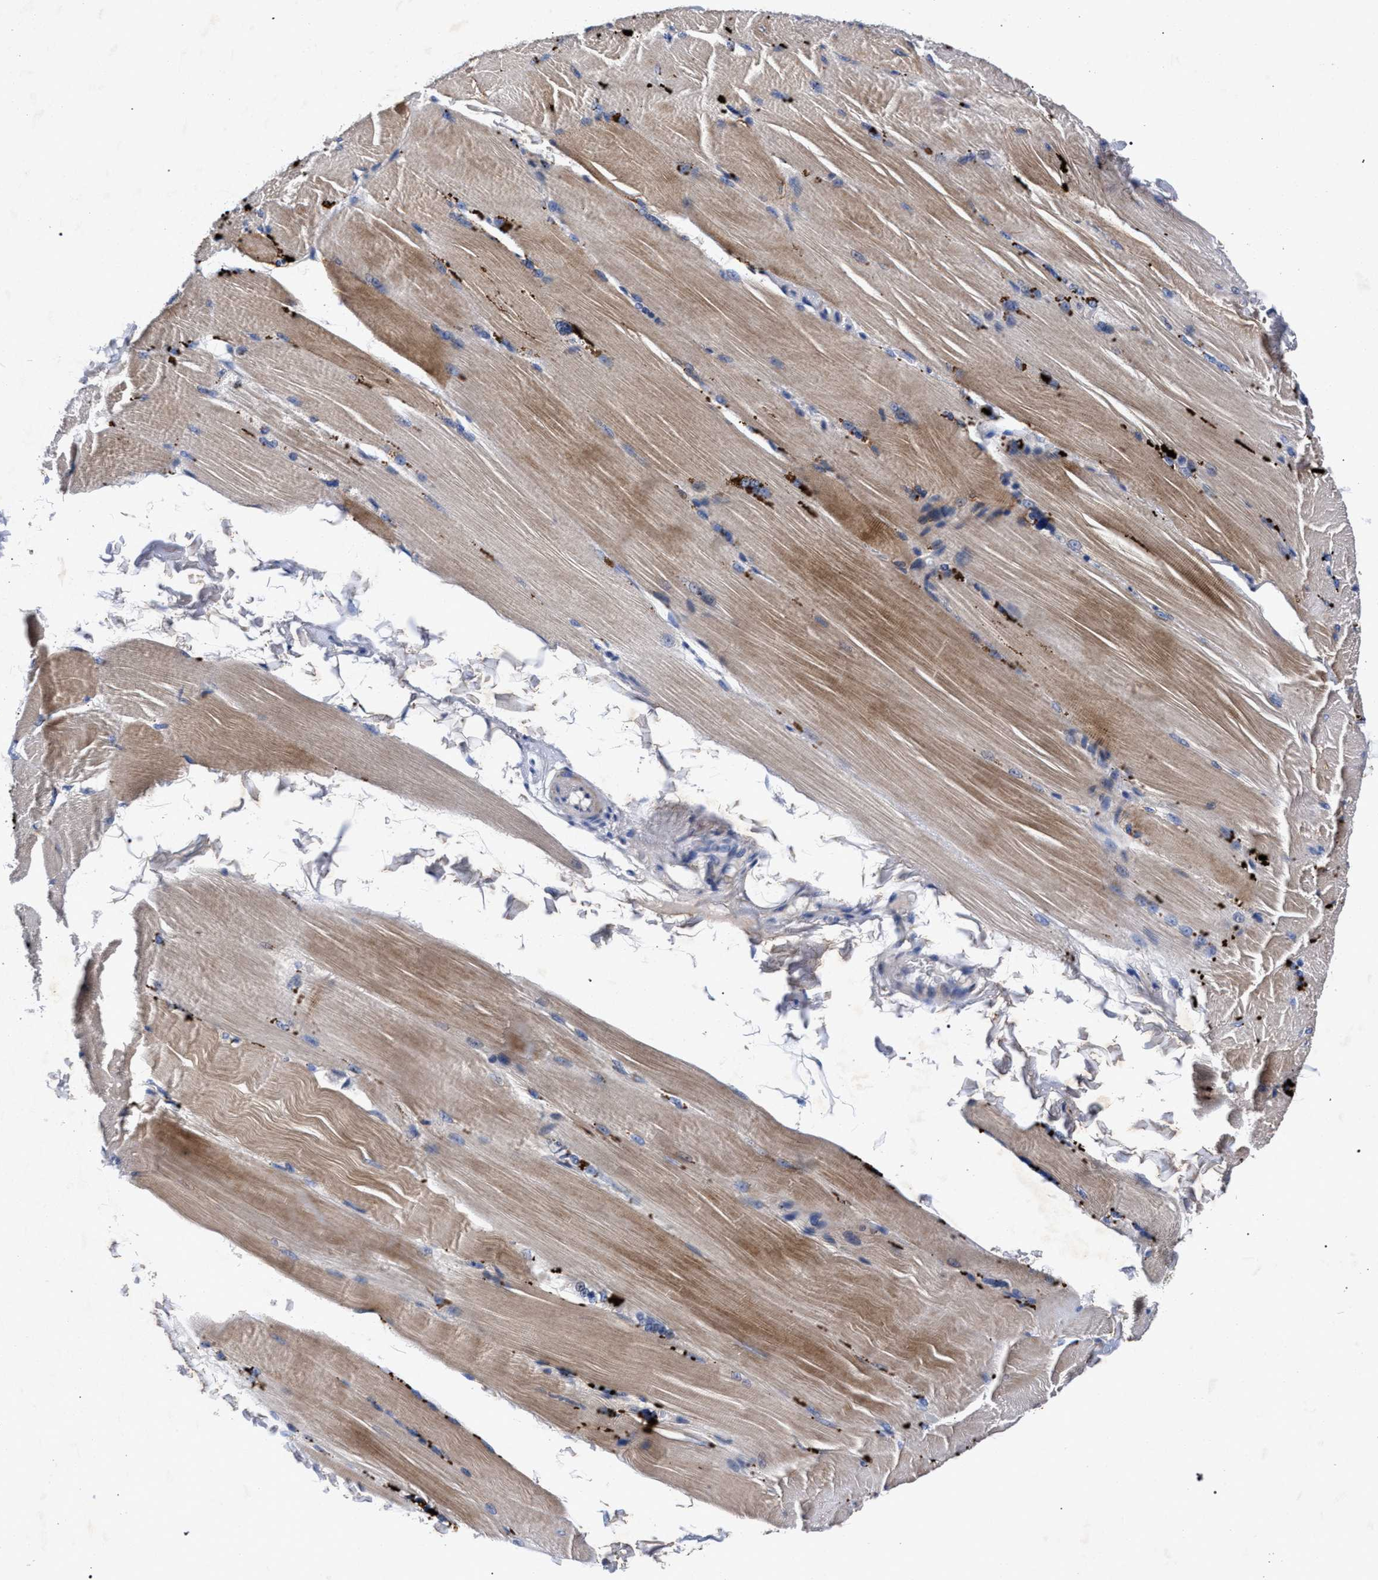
{"staining": {"intensity": "moderate", "quantity": ">75%", "location": "cytoplasmic/membranous"}, "tissue": "skeletal muscle", "cell_type": "Myocytes", "image_type": "normal", "snomed": [{"axis": "morphology", "description": "Normal tissue, NOS"}, {"axis": "topography", "description": "Skin"}, {"axis": "topography", "description": "Skeletal muscle"}], "caption": "The image displays staining of normal skeletal muscle, revealing moderate cytoplasmic/membranous protein staining (brown color) within myocytes. (DAB (3,3'-diaminobenzidine) IHC with brightfield microscopy, high magnification).", "gene": "HSD17B14", "patient": {"sex": "male", "age": 83}}